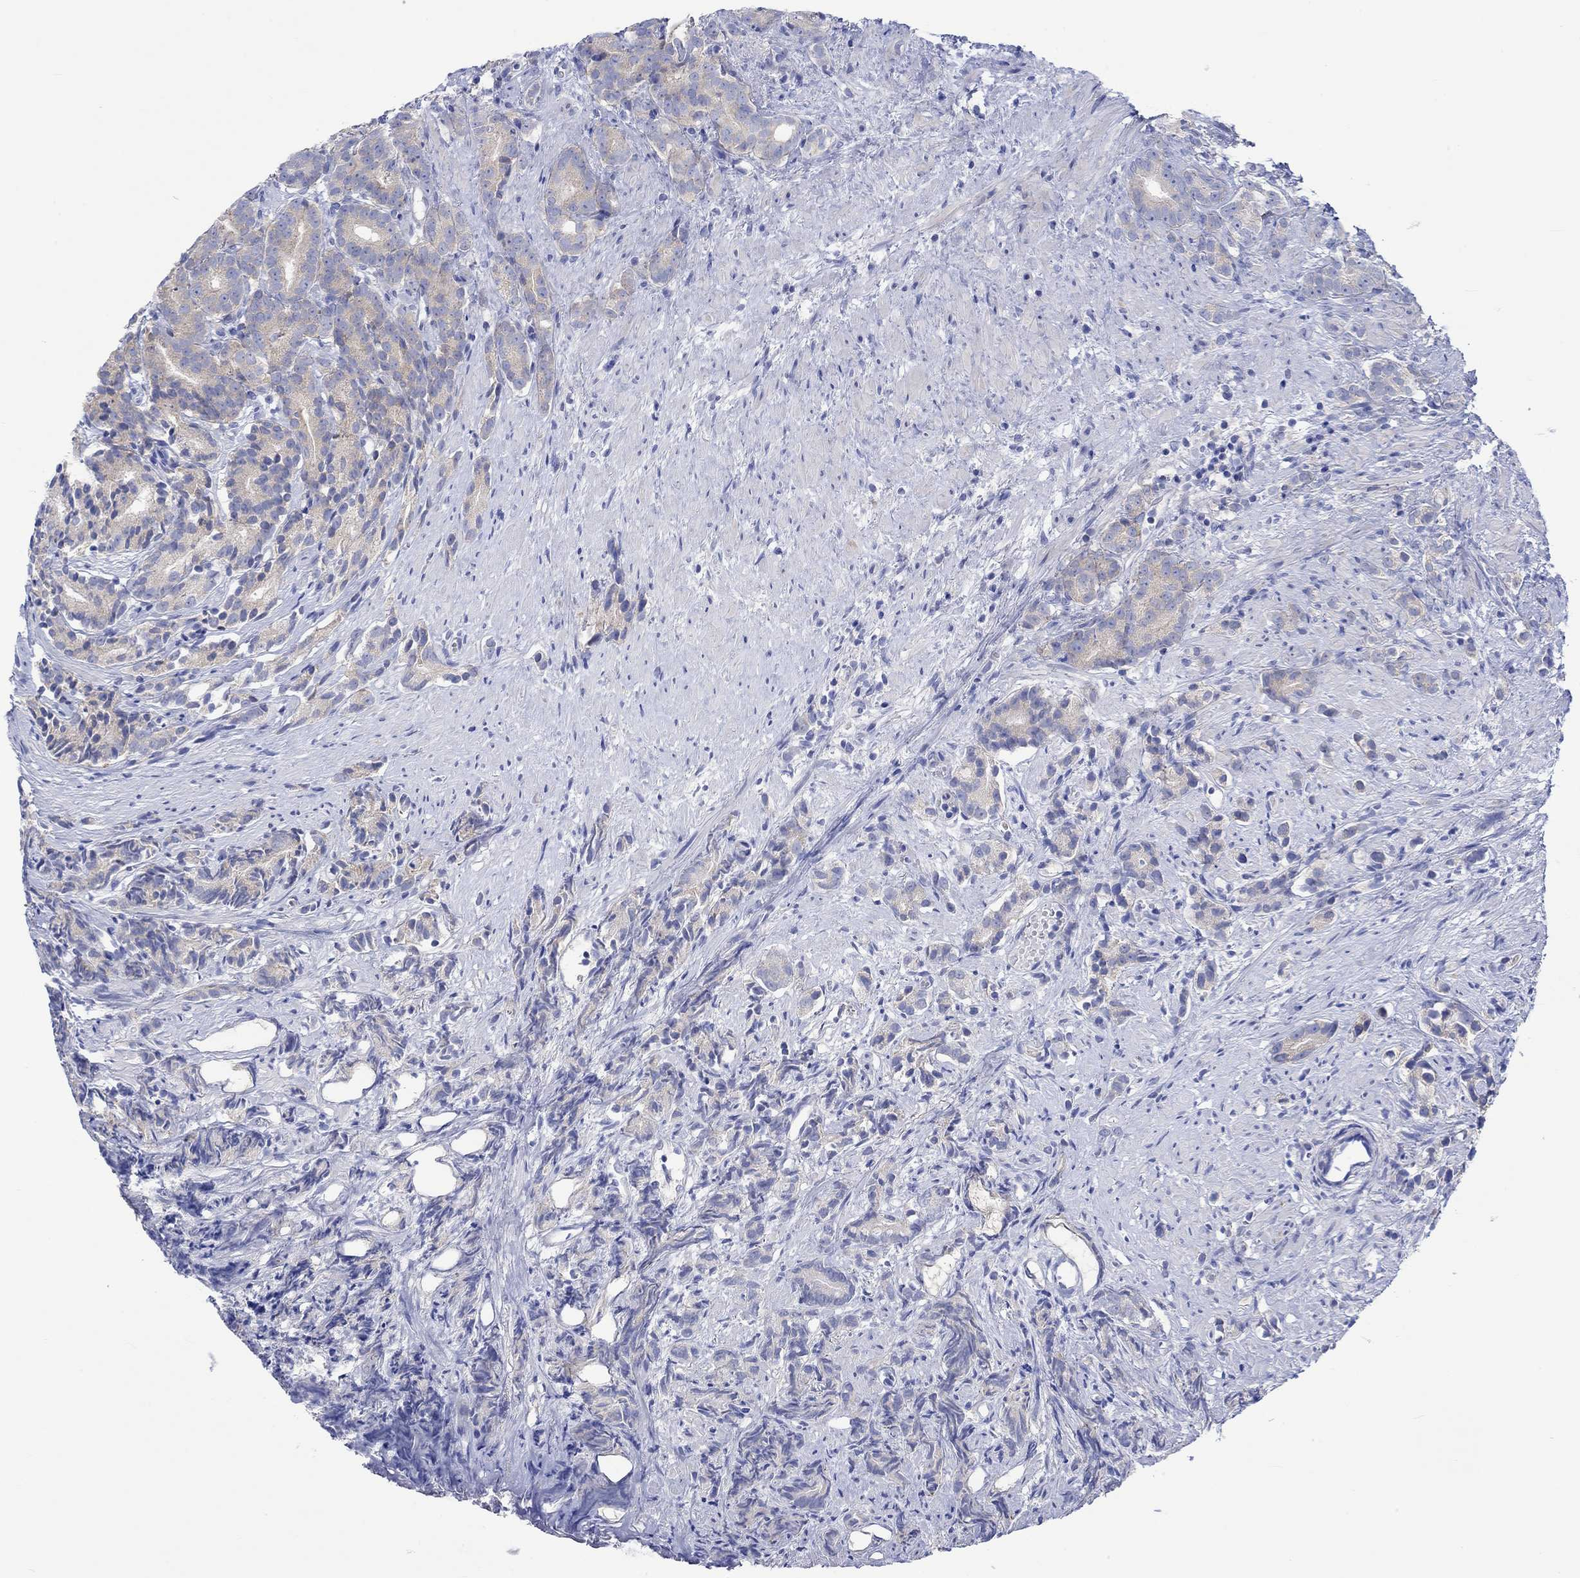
{"staining": {"intensity": "weak", "quantity": "25%-75%", "location": "cytoplasmic/membranous"}, "tissue": "prostate cancer", "cell_type": "Tumor cells", "image_type": "cancer", "snomed": [{"axis": "morphology", "description": "Adenocarcinoma, High grade"}, {"axis": "topography", "description": "Prostate"}], "caption": "IHC of prostate high-grade adenocarcinoma shows low levels of weak cytoplasmic/membranous staining in approximately 25%-75% of tumor cells.", "gene": "REEP6", "patient": {"sex": "male", "age": 90}}